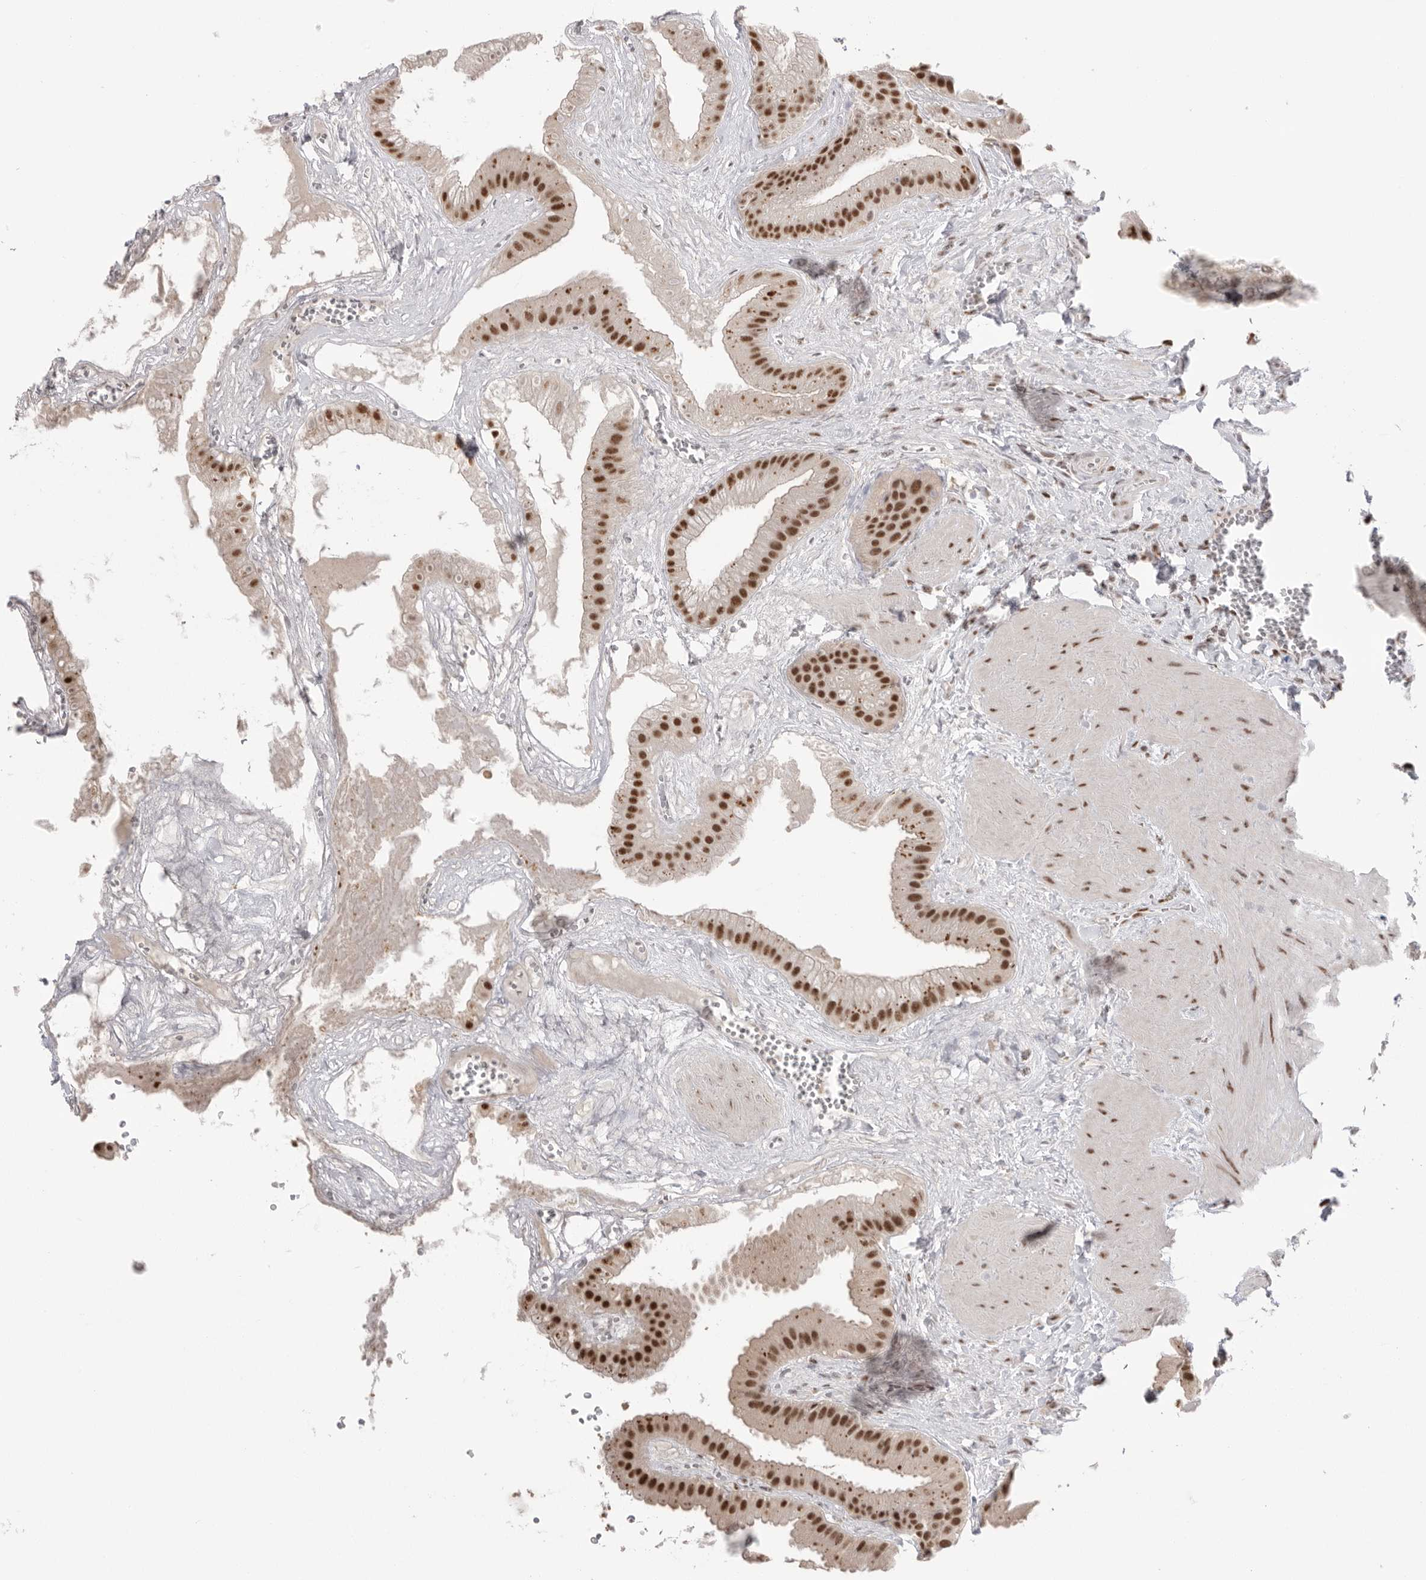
{"staining": {"intensity": "strong", "quantity": ">75%", "location": "nuclear"}, "tissue": "gallbladder", "cell_type": "Glandular cells", "image_type": "normal", "snomed": [{"axis": "morphology", "description": "Normal tissue, NOS"}, {"axis": "topography", "description": "Gallbladder"}], "caption": "Benign gallbladder exhibits strong nuclear positivity in approximately >75% of glandular cells.", "gene": "BCLAF3", "patient": {"sex": "male", "age": 55}}